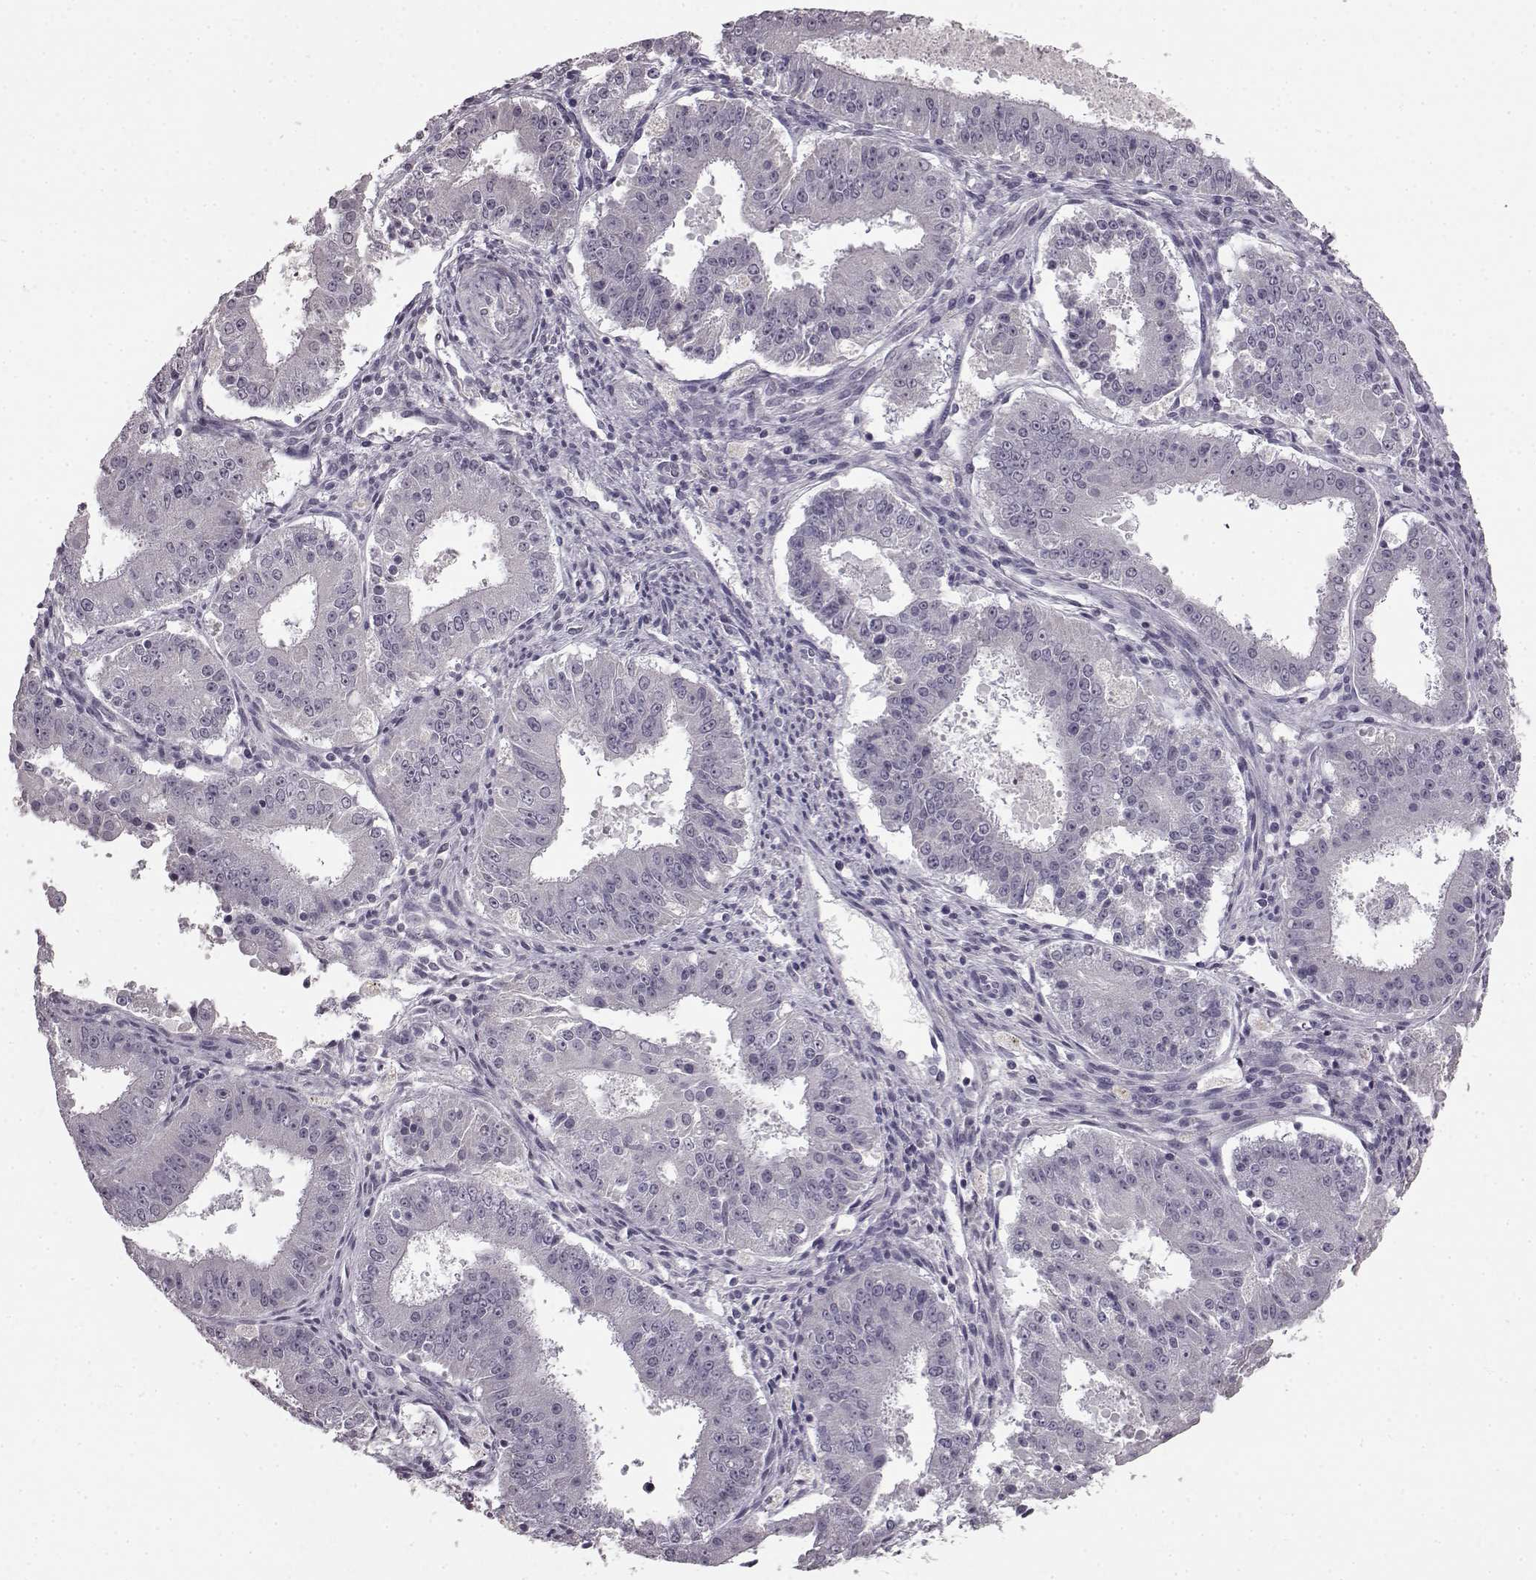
{"staining": {"intensity": "negative", "quantity": "none", "location": "none"}, "tissue": "ovarian cancer", "cell_type": "Tumor cells", "image_type": "cancer", "snomed": [{"axis": "morphology", "description": "Carcinoma, endometroid"}, {"axis": "topography", "description": "Ovary"}], "caption": "This photomicrograph is of ovarian endometroid carcinoma stained with IHC to label a protein in brown with the nuclei are counter-stained blue. There is no positivity in tumor cells.", "gene": "LHB", "patient": {"sex": "female", "age": 42}}